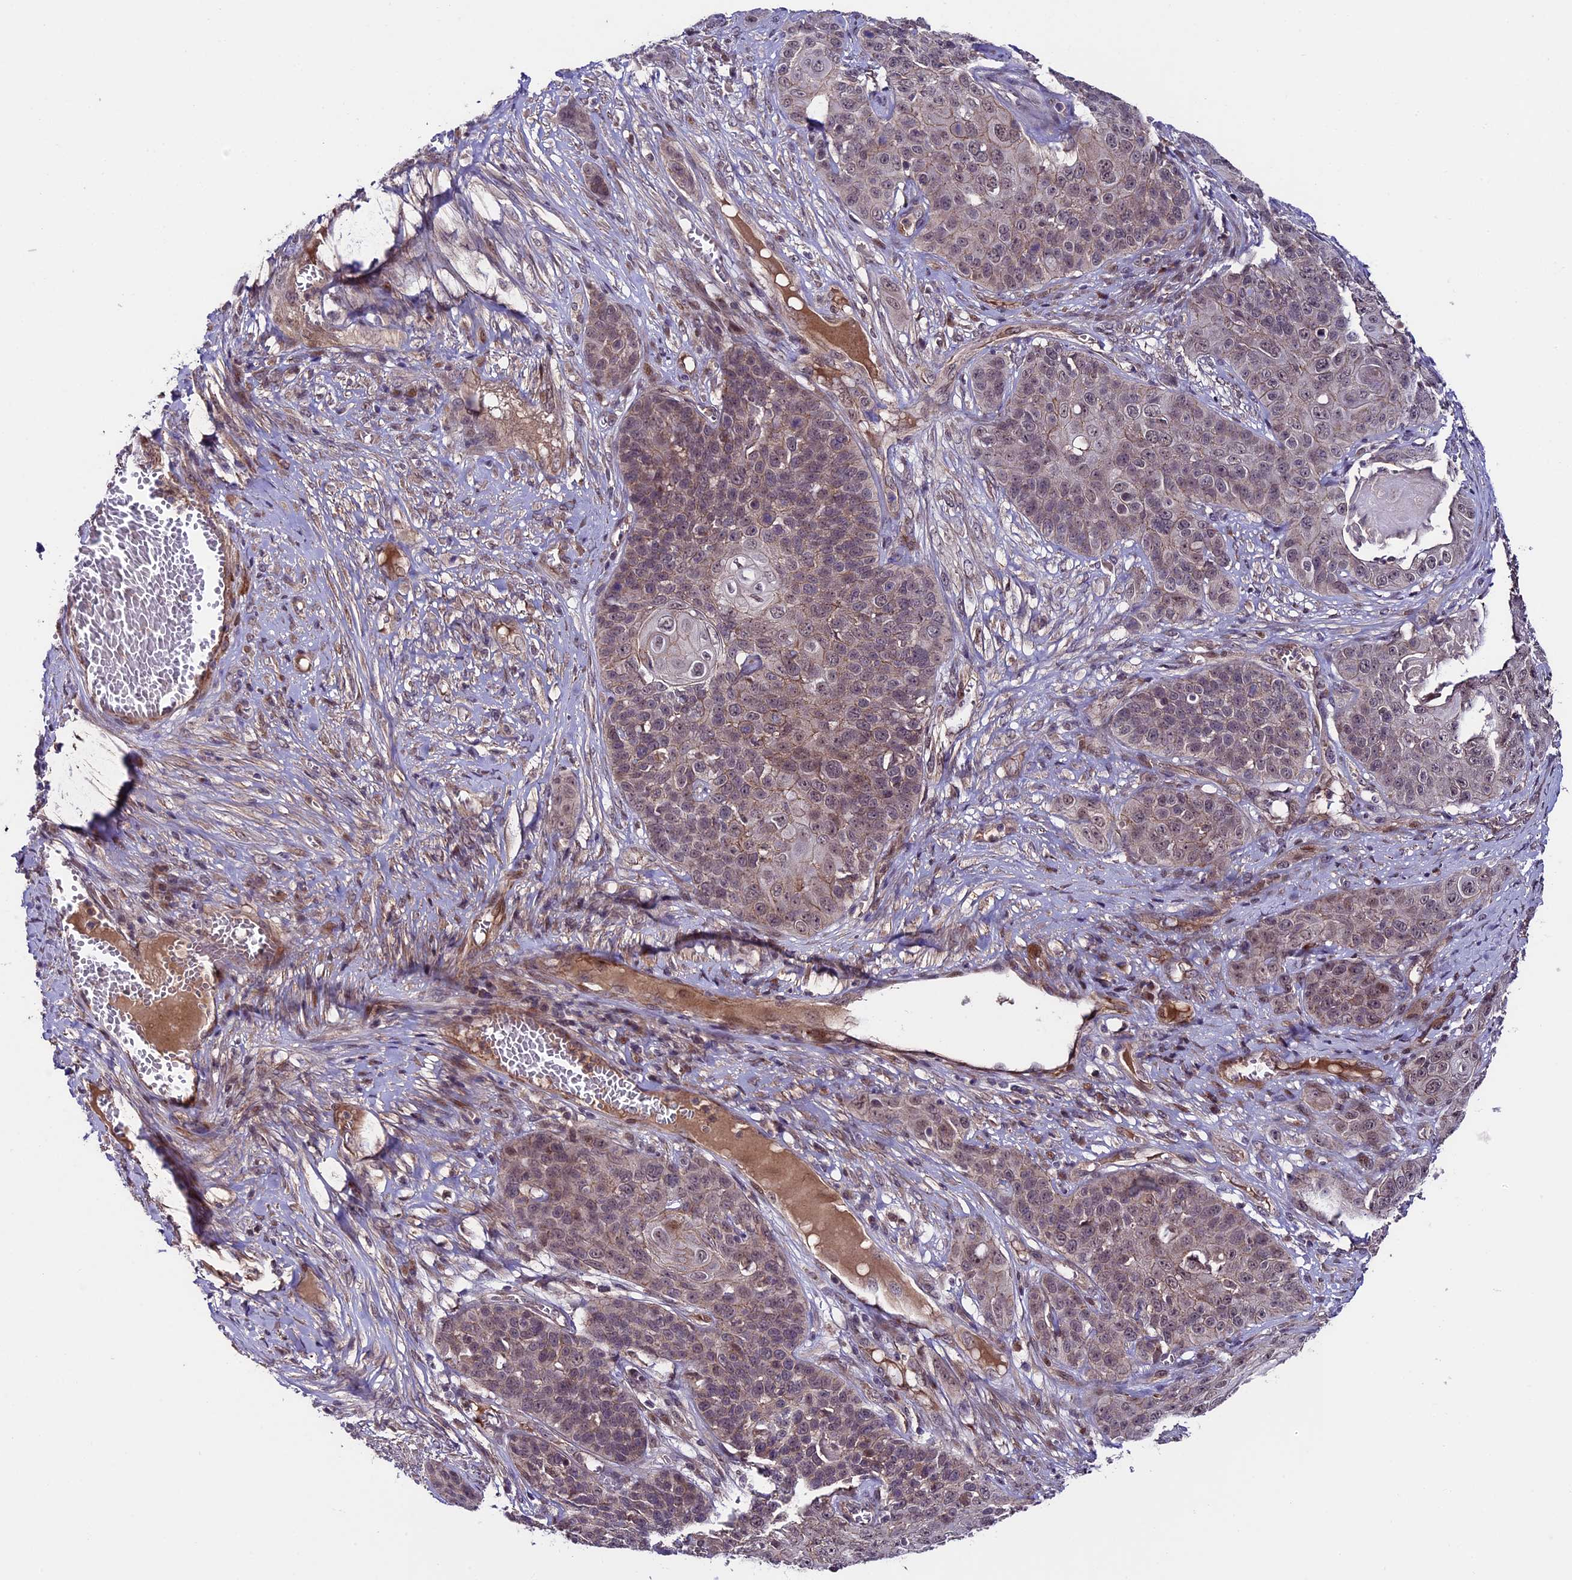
{"staining": {"intensity": "weak", "quantity": ">75%", "location": "cytoplasmic/membranous,nuclear"}, "tissue": "skin cancer", "cell_type": "Tumor cells", "image_type": "cancer", "snomed": [{"axis": "morphology", "description": "Squamous cell carcinoma, NOS"}, {"axis": "topography", "description": "Skin"}], "caption": "Skin squamous cell carcinoma tissue shows weak cytoplasmic/membranous and nuclear expression in approximately >75% of tumor cells", "gene": "SIPA1L3", "patient": {"sex": "male", "age": 55}}